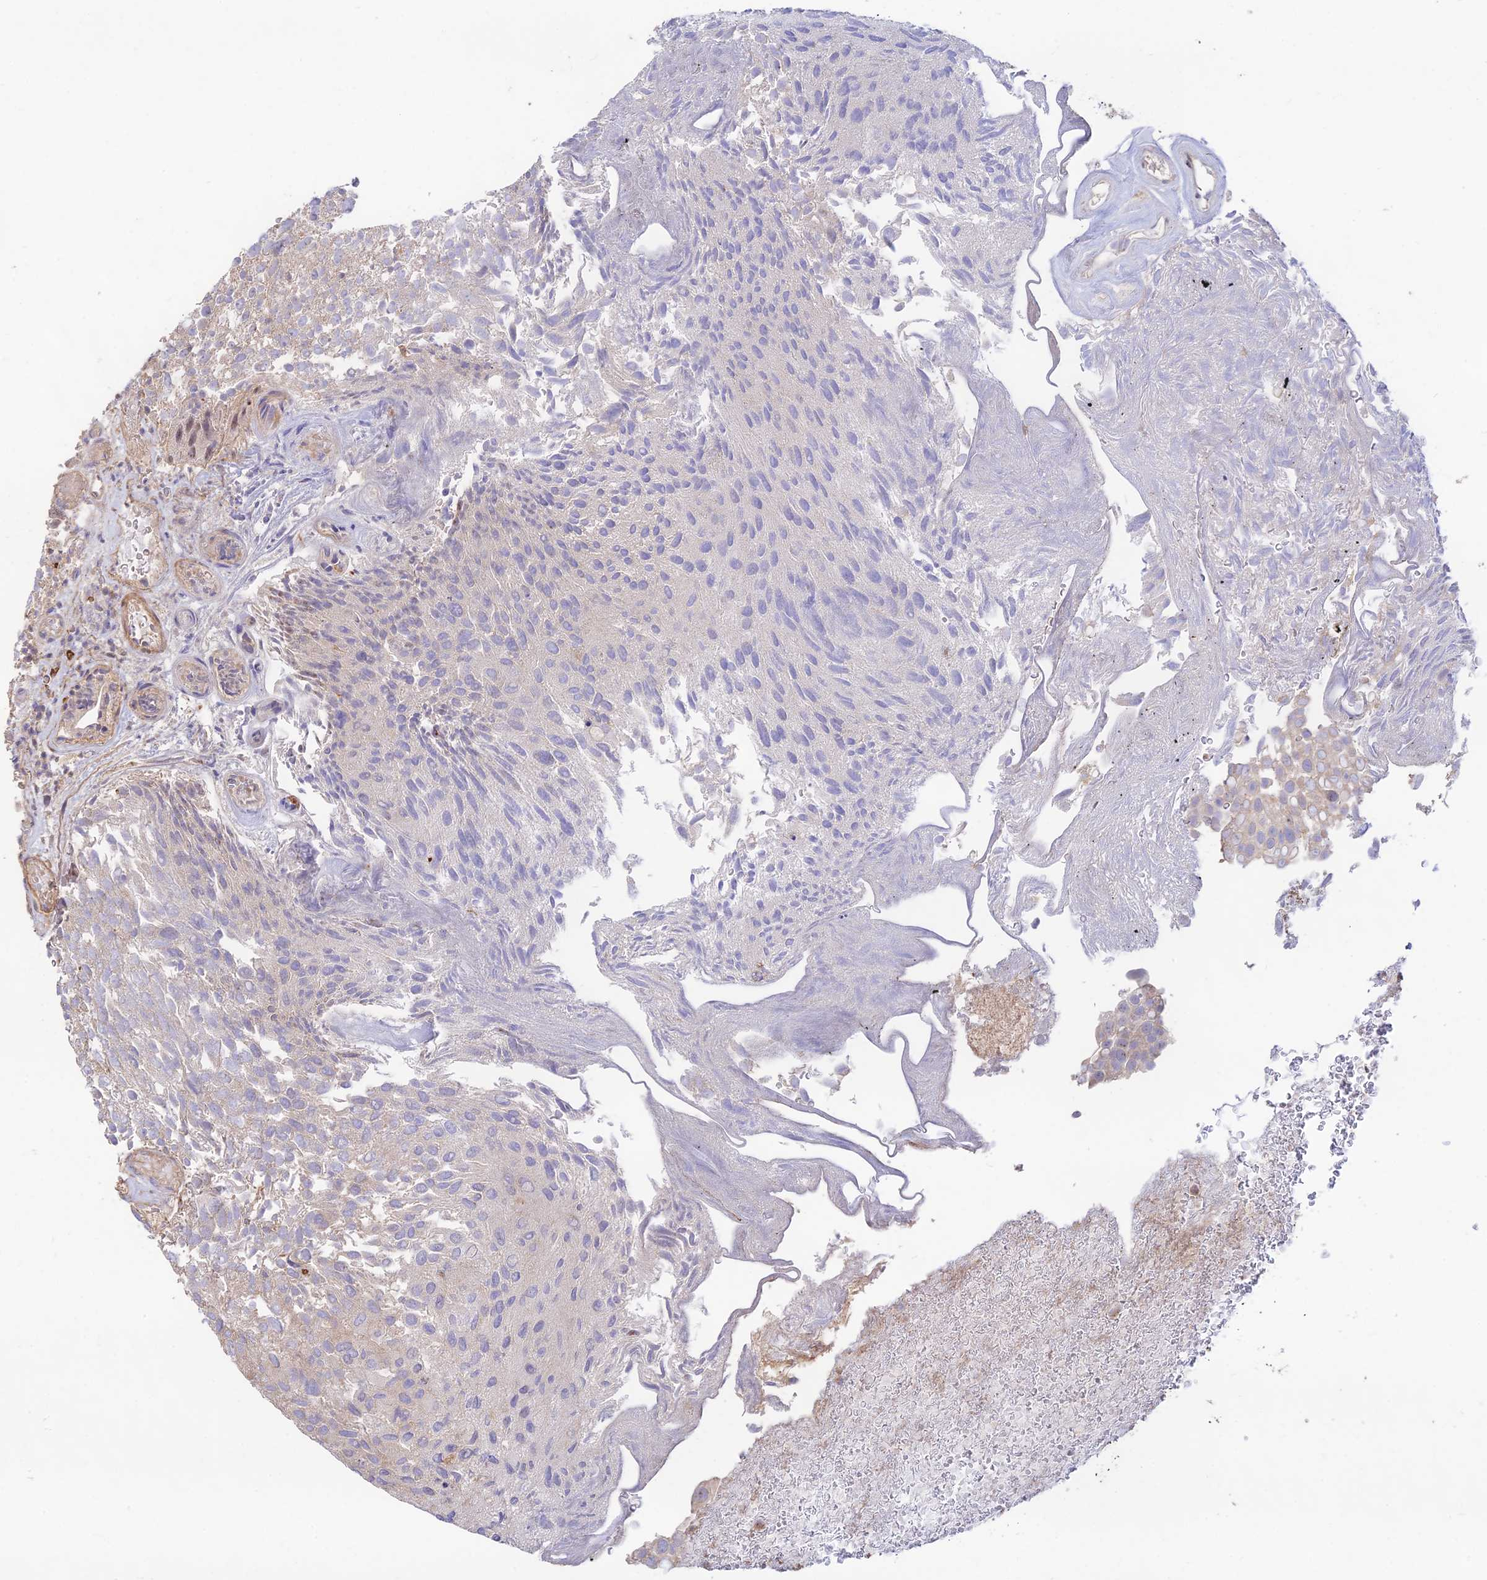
{"staining": {"intensity": "weak", "quantity": "25%-75%", "location": "cytoplasmic/membranous"}, "tissue": "urothelial cancer", "cell_type": "Tumor cells", "image_type": "cancer", "snomed": [{"axis": "morphology", "description": "Urothelial carcinoma, Low grade"}, {"axis": "topography", "description": "Urinary bladder"}], "caption": "Protein expression analysis of human low-grade urothelial carcinoma reveals weak cytoplasmic/membranous staining in about 25%-75% of tumor cells.", "gene": "CLCF1", "patient": {"sex": "male", "age": 78}}